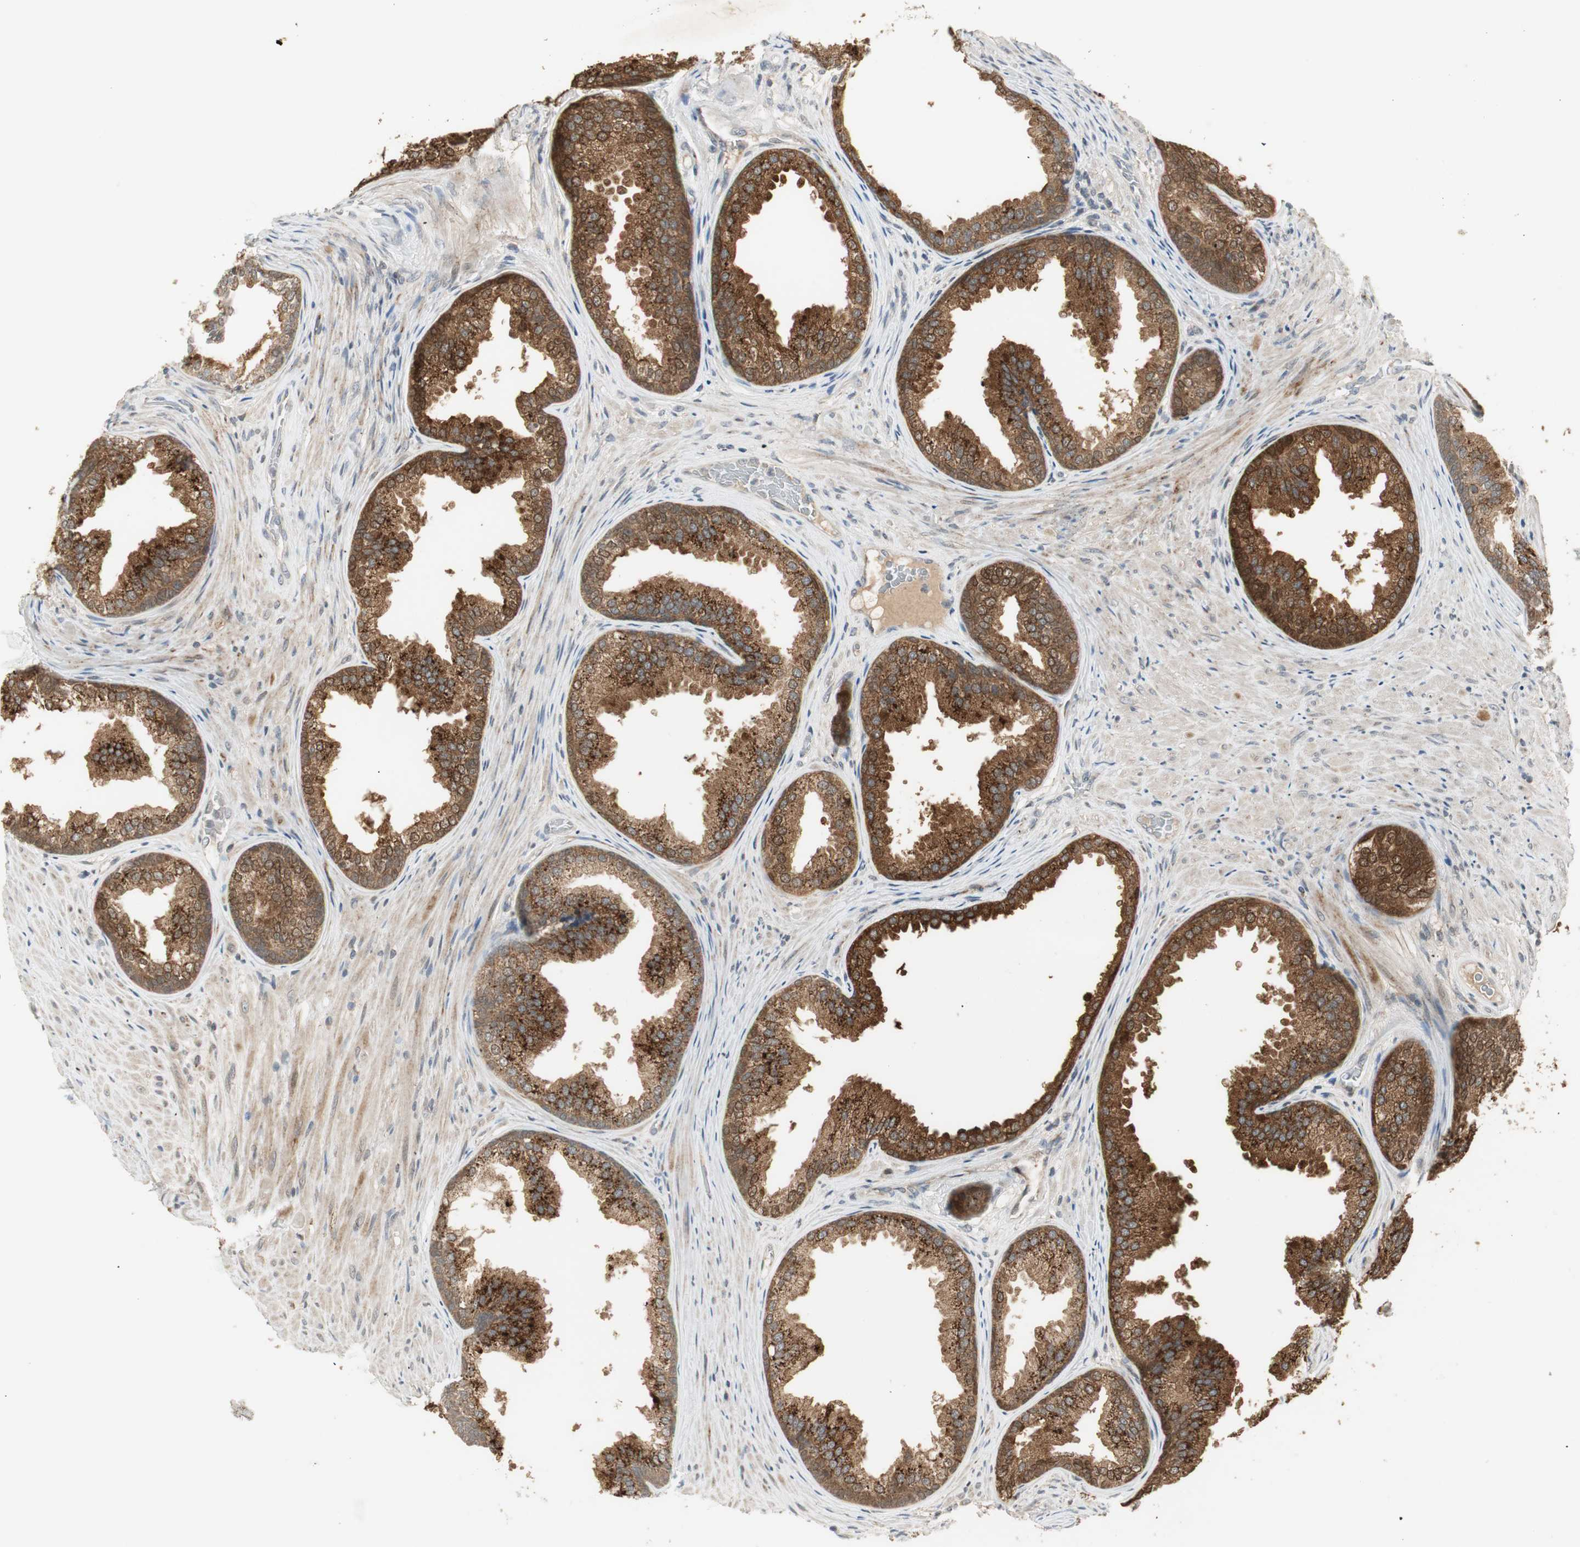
{"staining": {"intensity": "strong", "quantity": ">75%", "location": "cytoplasmic/membranous"}, "tissue": "prostate", "cell_type": "Glandular cells", "image_type": "normal", "snomed": [{"axis": "morphology", "description": "Normal tissue, NOS"}, {"axis": "topography", "description": "Prostate"}], "caption": "Immunohistochemistry staining of normal prostate, which displays high levels of strong cytoplasmic/membranous positivity in approximately >75% of glandular cells indicating strong cytoplasmic/membranous protein positivity. The staining was performed using DAB (brown) for protein detection and nuclei were counterstained in hematoxylin (blue).", "gene": "USP2", "patient": {"sex": "male", "age": 76}}